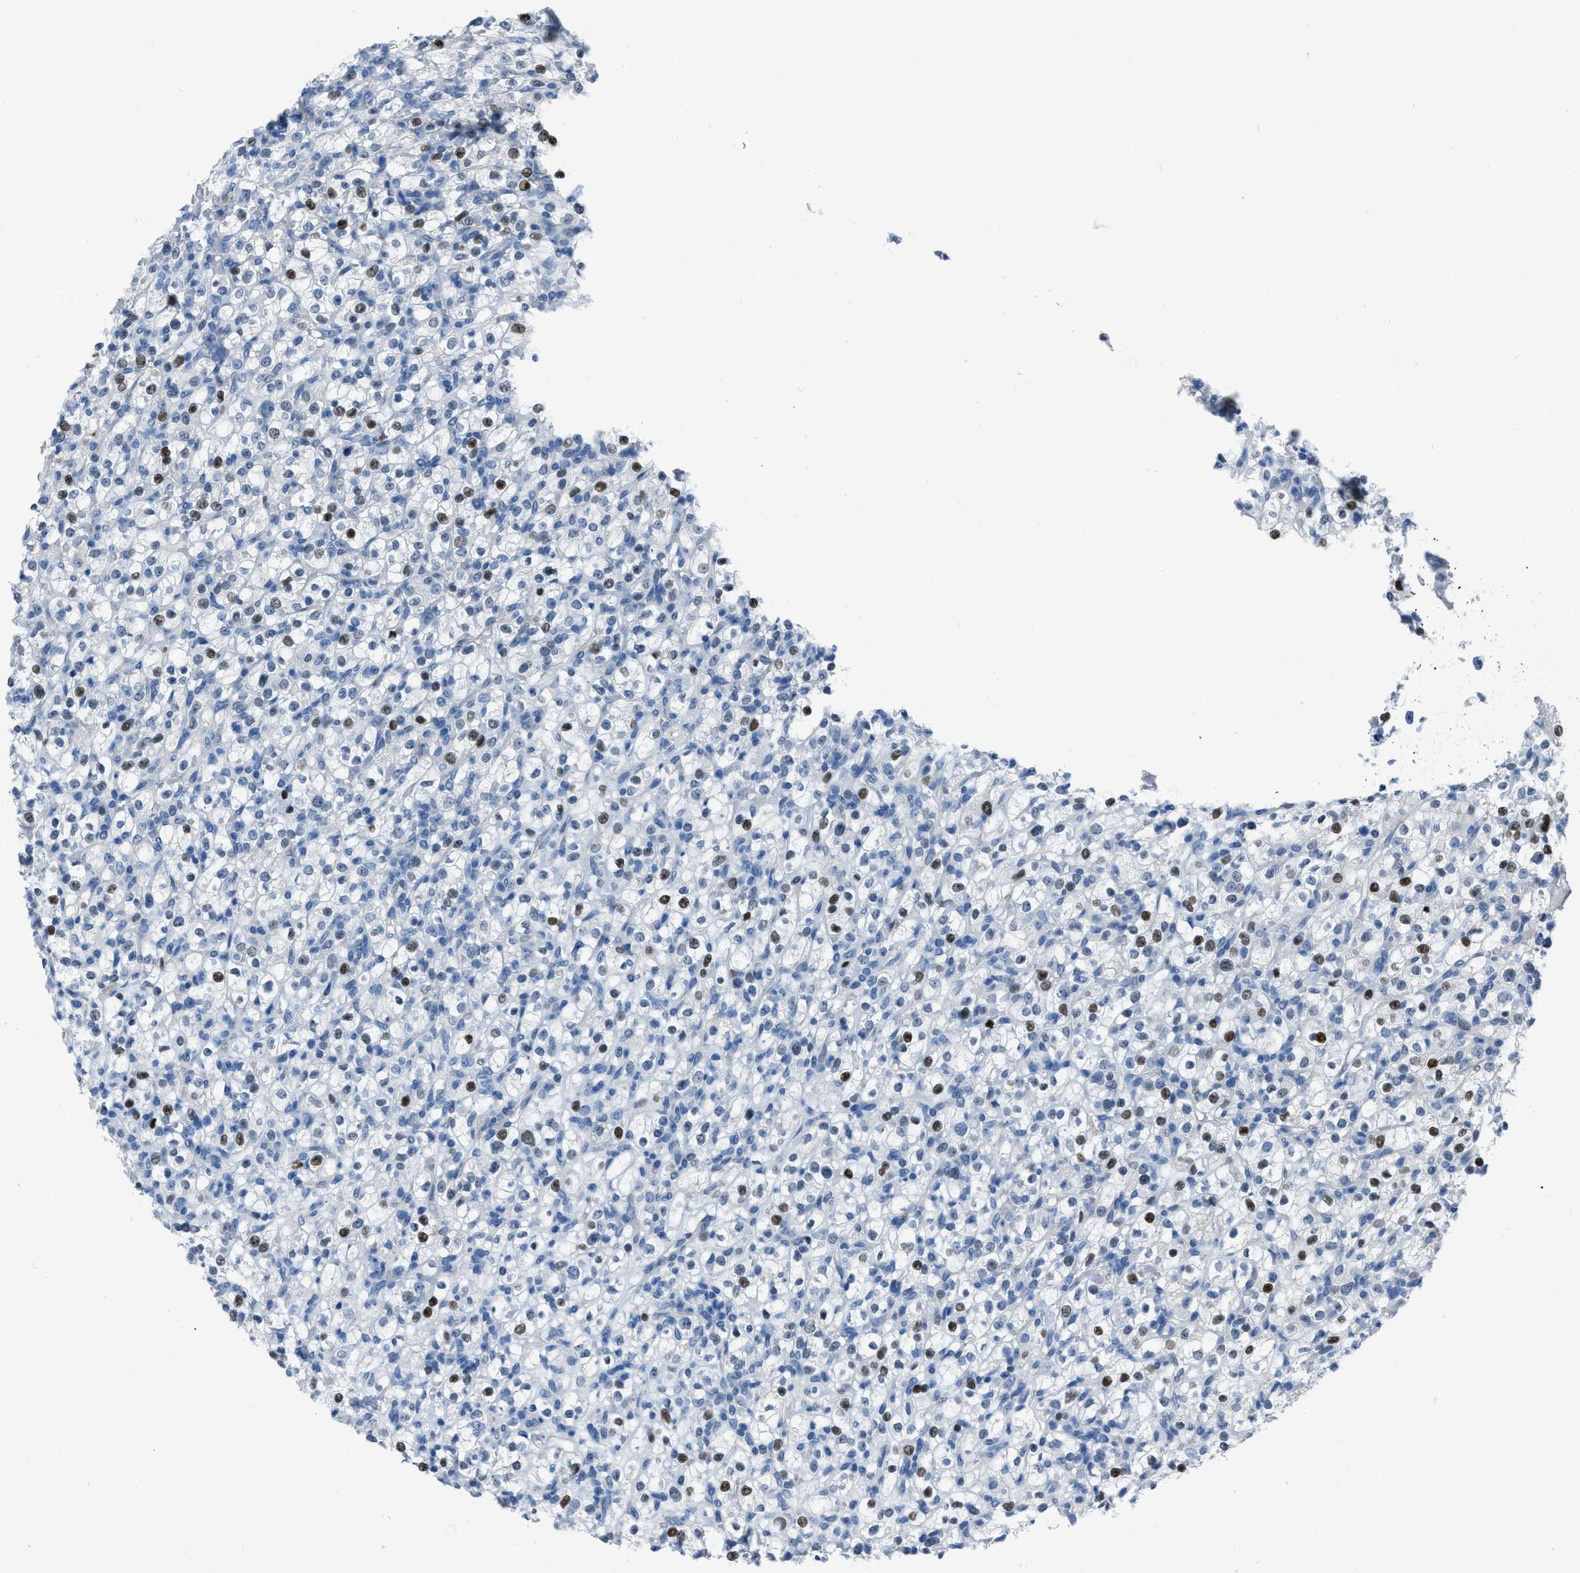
{"staining": {"intensity": "moderate", "quantity": "25%-75%", "location": "nuclear"}, "tissue": "renal cancer", "cell_type": "Tumor cells", "image_type": "cancer", "snomed": [{"axis": "morphology", "description": "Normal tissue, NOS"}, {"axis": "morphology", "description": "Adenocarcinoma, NOS"}, {"axis": "topography", "description": "Kidney"}], "caption": "Immunohistochemistry photomicrograph of human renal cancer (adenocarcinoma) stained for a protein (brown), which reveals medium levels of moderate nuclear positivity in about 25%-75% of tumor cells.", "gene": "SPATC1L", "patient": {"sex": "female", "age": 72}}